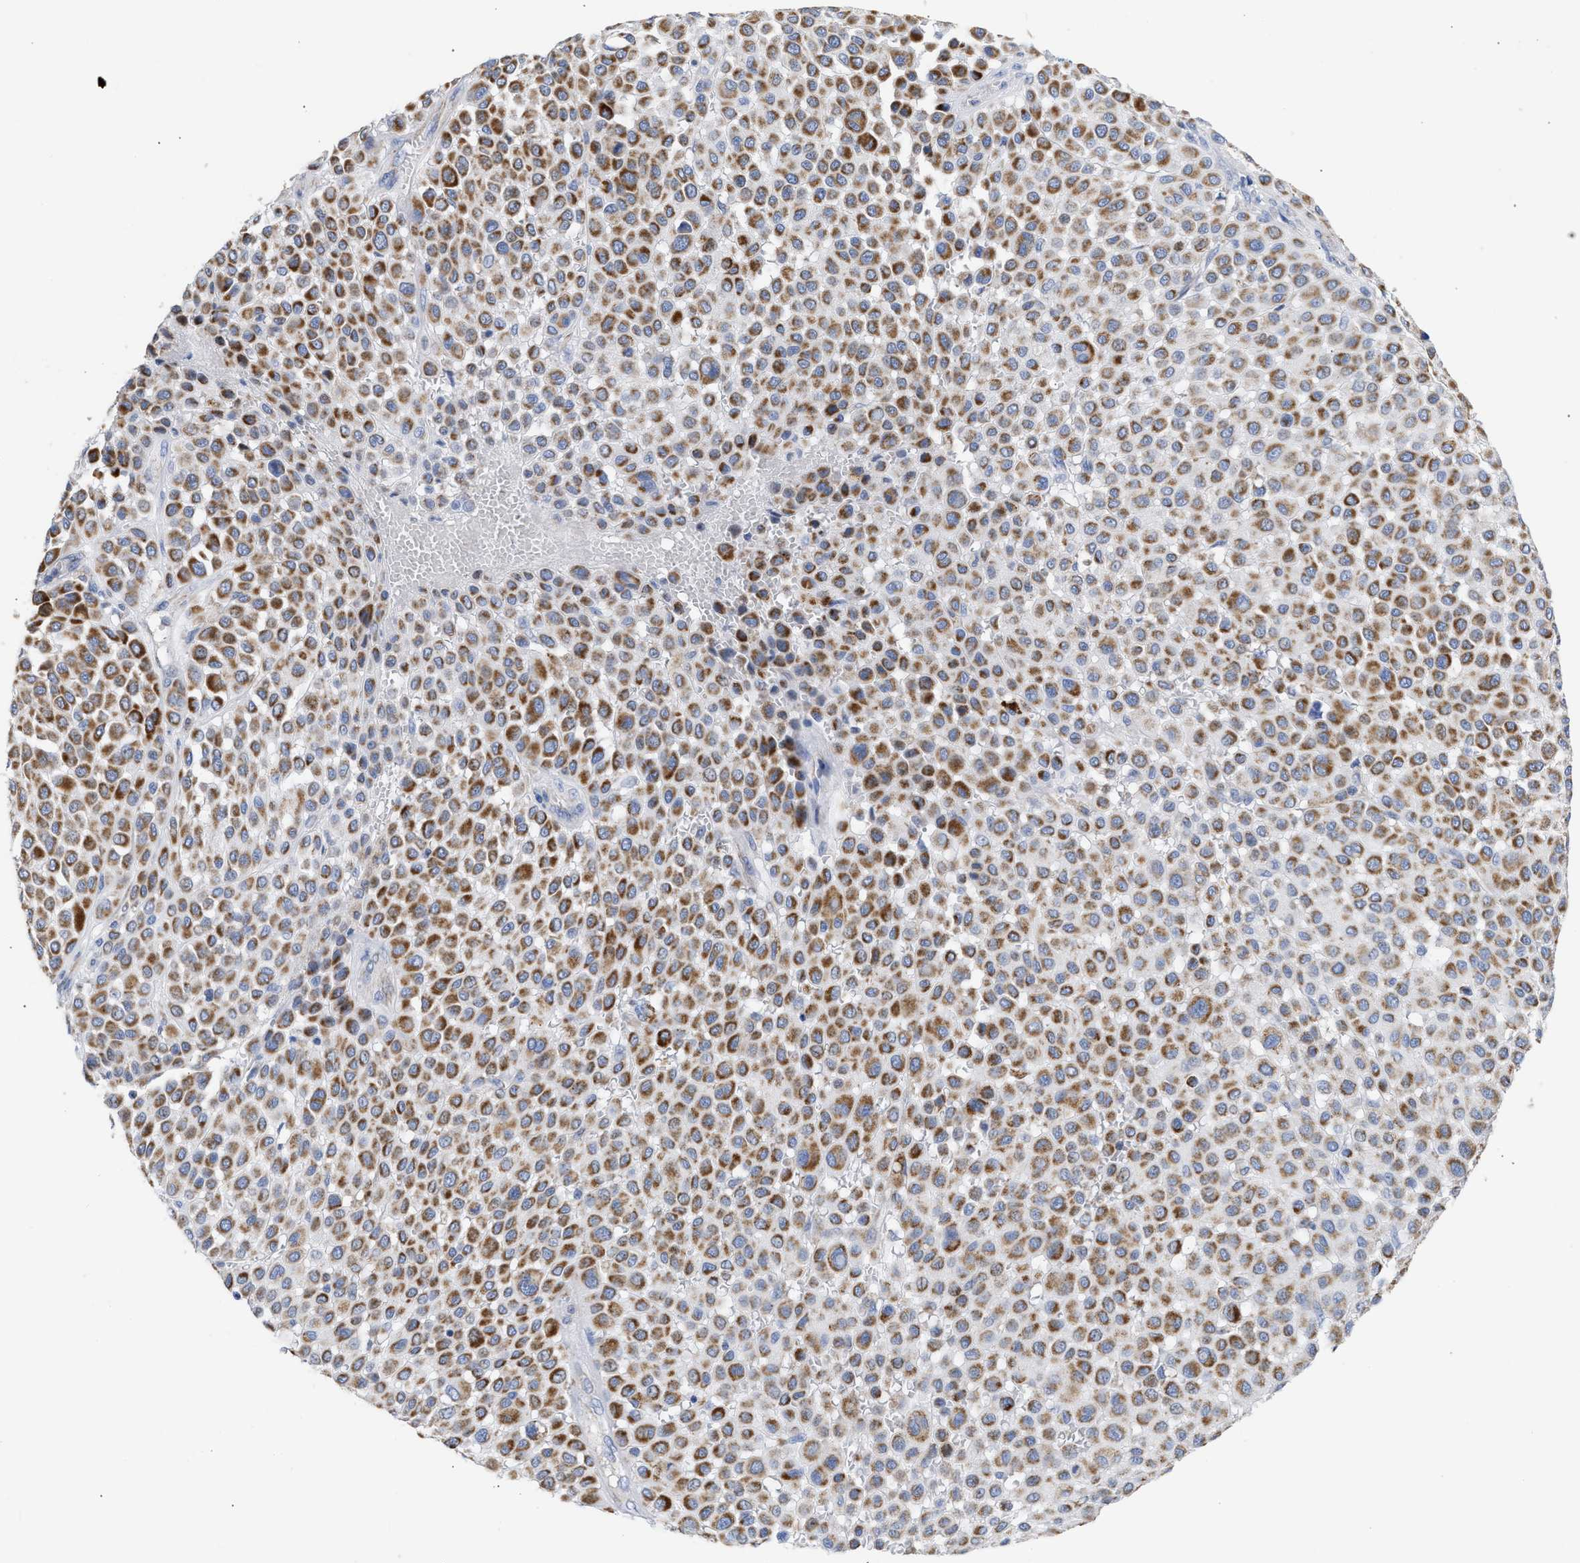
{"staining": {"intensity": "moderate", "quantity": ">75%", "location": "cytoplasmic/membranous"}, "tissue": "melanoma", "cell_type": "Tumor cells", "image_type": "cancer", "snomed": [{"axis": "morphology", "description": "Malignant melanoma, Metastatic site"}, {"axis": "topography", "description": "Soft tissue"}], "caption": "Malignant melanoma (metastatic site) stained with DAB (3,3'-diaminobenzidine) immunohistochemistry demonstrates medium levels of moderate cytoplasmic/membranous expression in about >75% of tumor cells.", "gene": "ACOT13", "patient": {"sex": "male", "age": 41}}